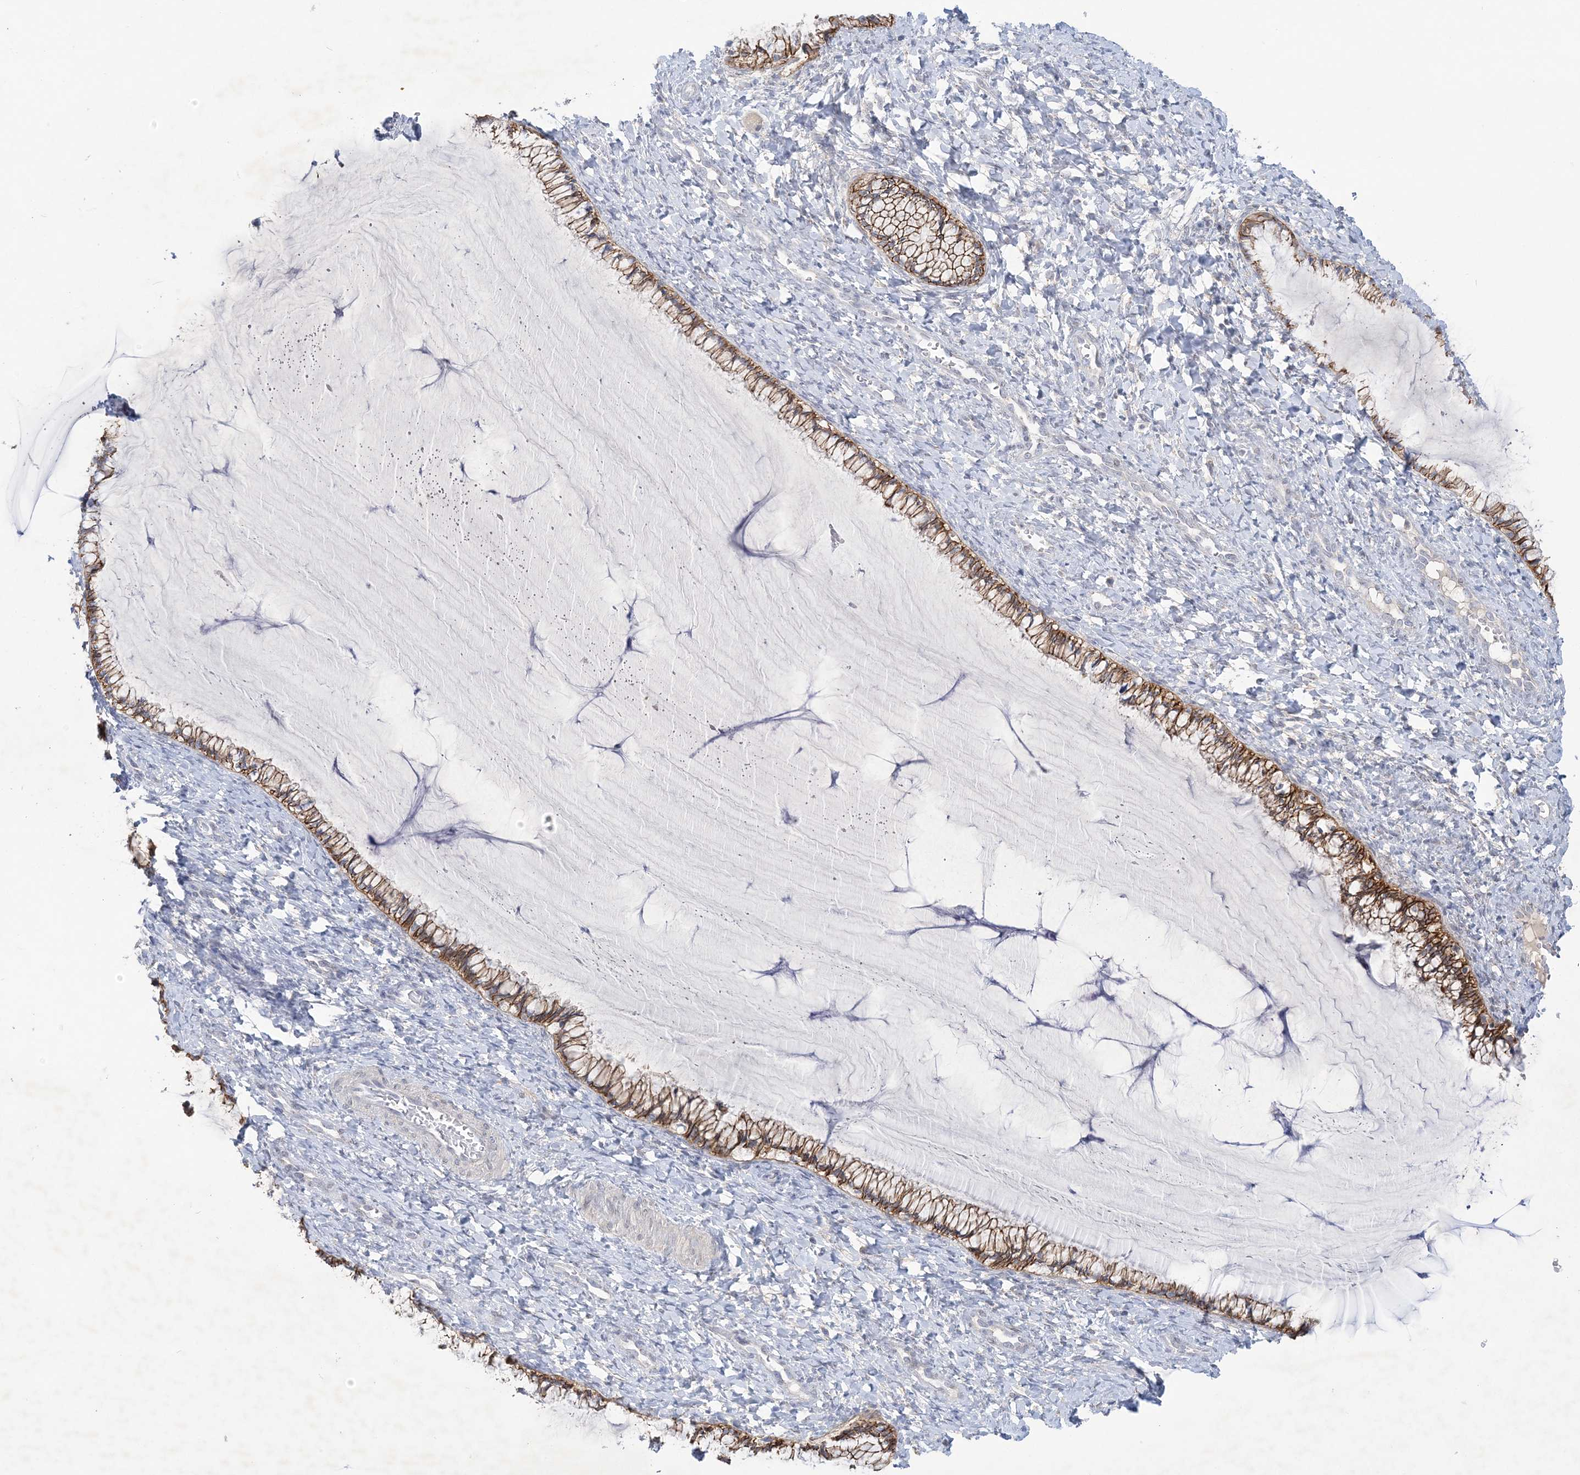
{"staining": {"intensity": "strong", "quantity": ">75%", "location": "cytoplasmic/membranous"}, "tissue": "cervix", "cell_type": "Glandular cells", "image_type": "normal", "snomed": [{"axis": "morphology", "description": "Normal tissue, NOS"}, {"axis": "morphology", "description": "Adenocarcinoma, NOS"}, {"axis": "topography", "description": "Cervix"}], "caption": "Glandular cells reveal high levels of strong cytoplasmic/membranous positivity in approximately >75% of cells in normal human cervix. The staining is performed using DAB (3,3'-diaminobenzidine) brown chromogen to label protein expression. The nuclei are counter-stained blue using hematoxylin.", "gene": "ANKRD35", "patient": {"sex": "female", "age": 29}}